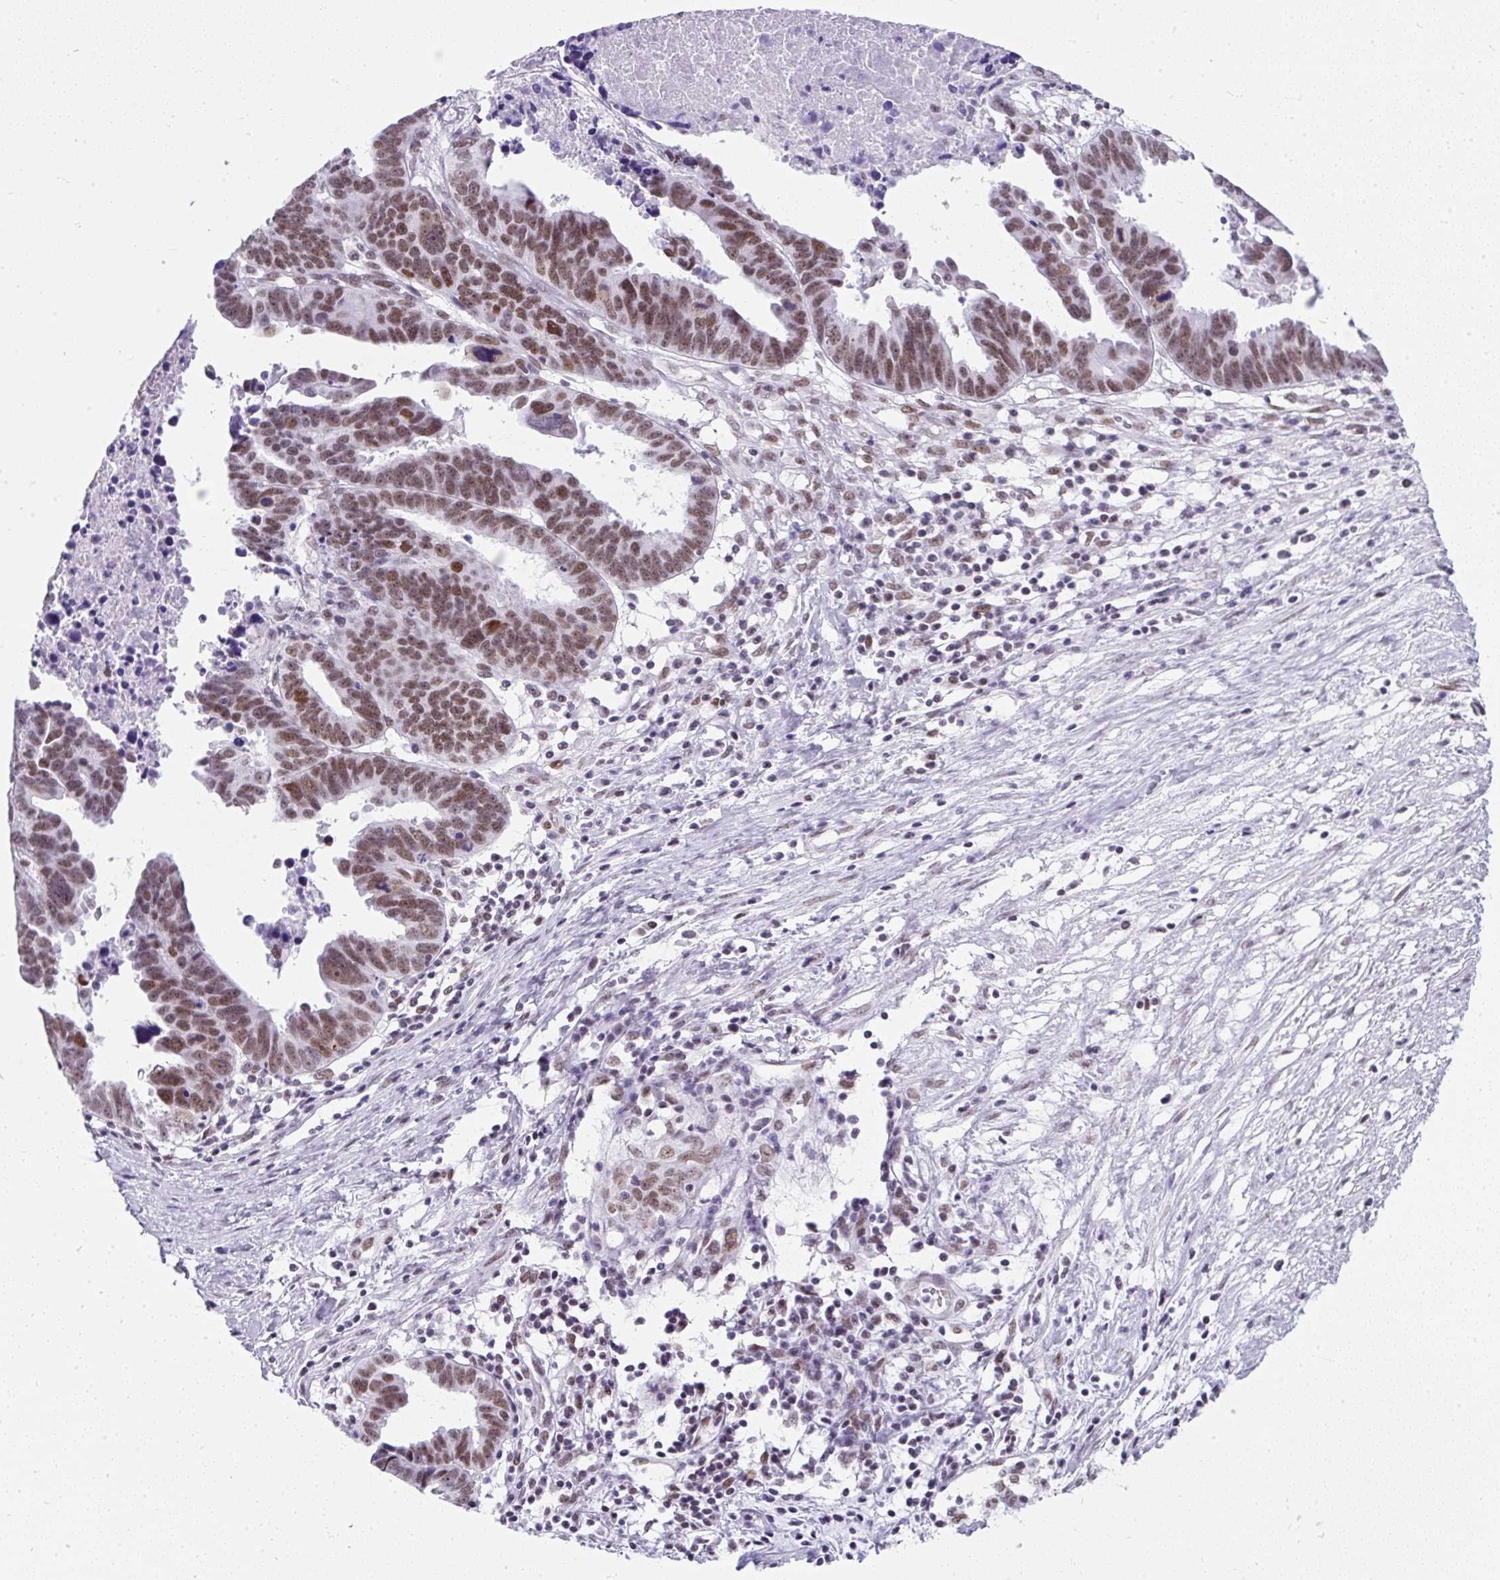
{"staining": {"intensity": "moderate", "quantity": ">75%", "location": "nuclear"}, "tissue": "ovarian cancer", "cell_type": "Tumor cells", "image_type": "cancer", "snomed": [{"axis": "morphology", "description": "Carcinoma, endometroid"}, {"axis": "morphology", "description": "Cystadenocarcinoma, serous, NOS"}, {"axis": "topography", "description": "Ovary"}], "caption": "Immunohistochemical staining of human ovarian cancer (serous cystadenocarcinoma) shows moderate nuclear protein staining in about >75% of tumor cells.", "gene": "PLCXD2", "patient": {"sex": "female", "age": 45}}